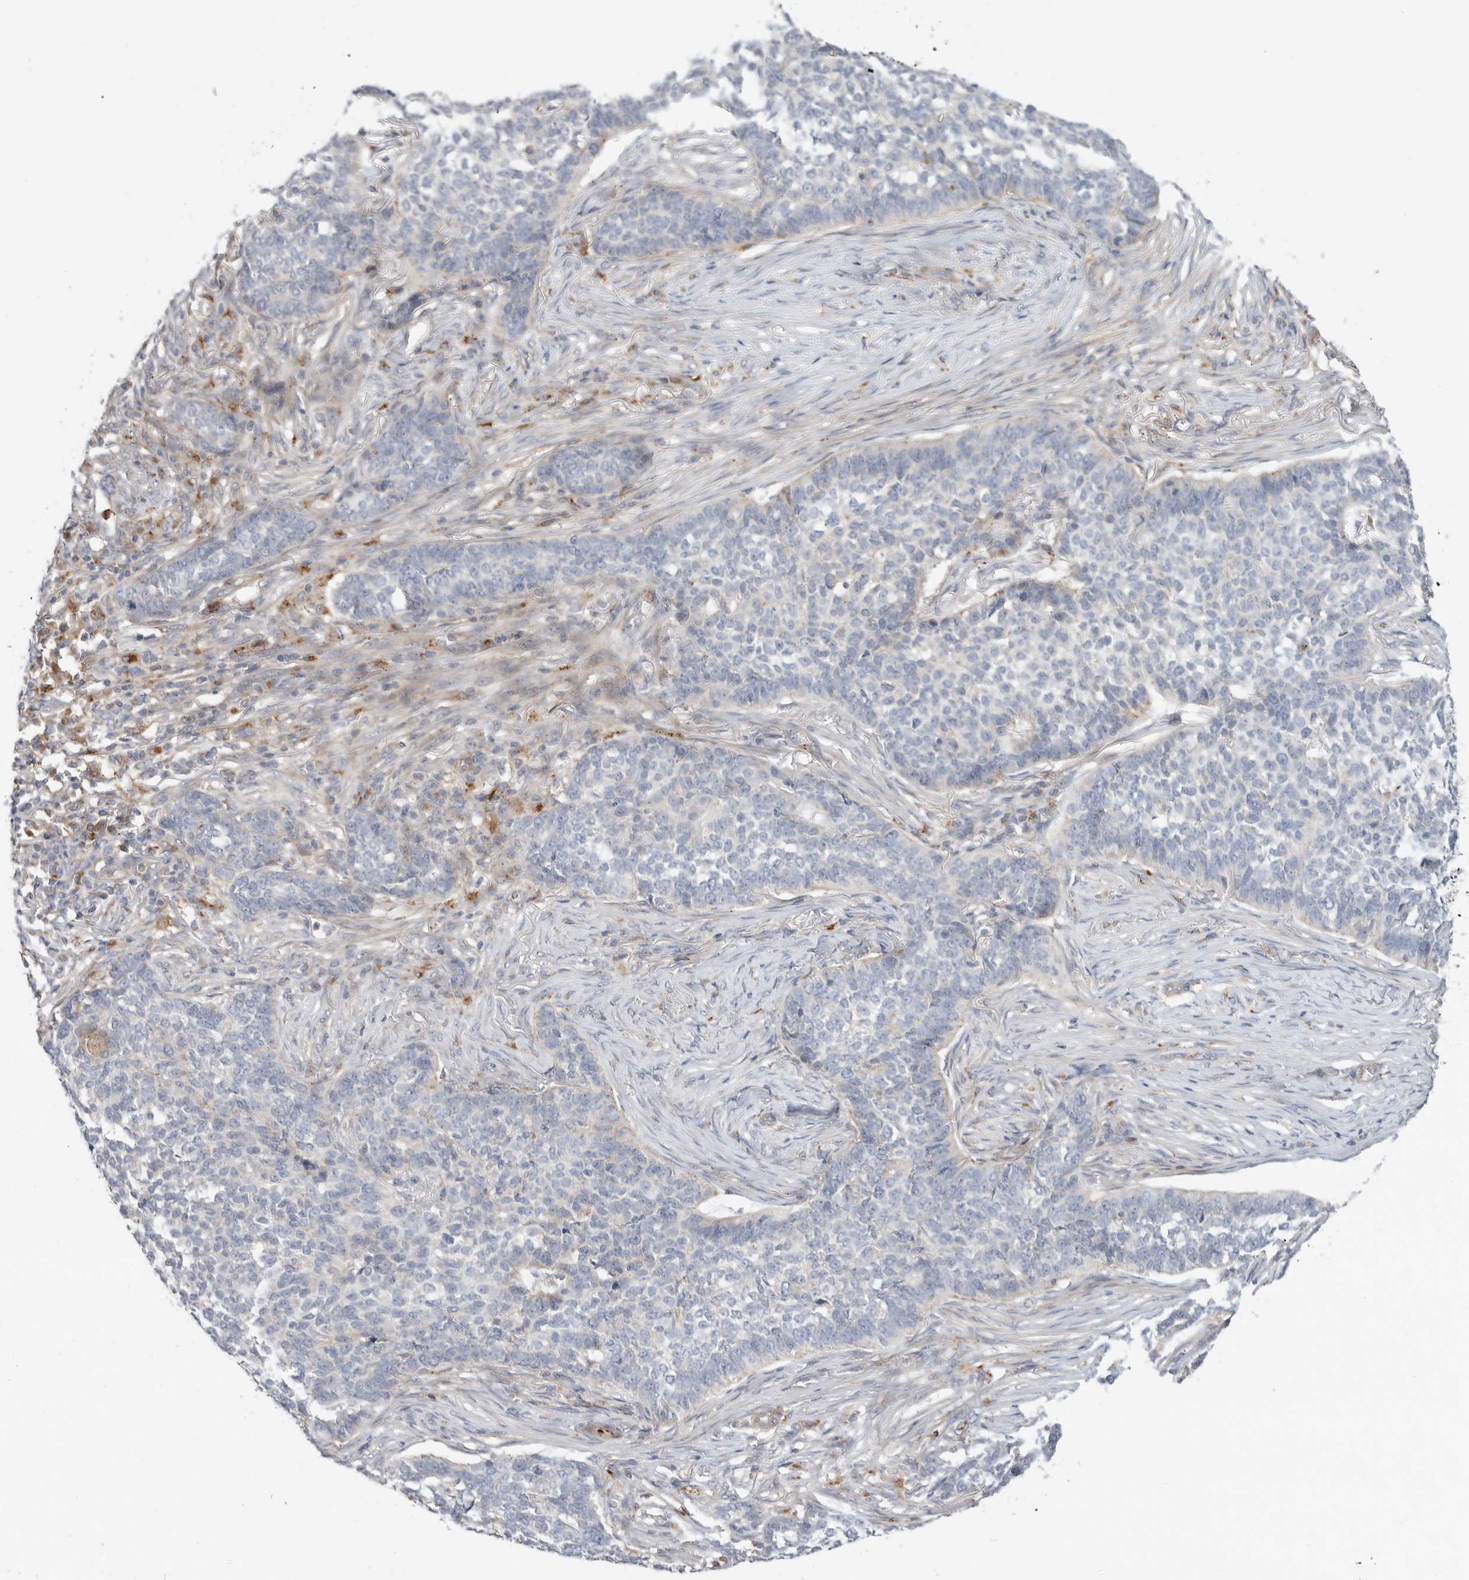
{"staining": {"intensity": "negative", "quantity": "none", "location": "none"}, "tissue": "skin cancer", "cell_type": "Tumor cells", "image_type": "cancer", "snomed": [{"axis": "morphology", "description": "Basal cell carcinoma"}, {"axis": "topography", "description": "Skin"}], "caption": "Immunohistochemical staining of human skin cancer shows no significant positivity in tumor cells.", "gene": "GNE", "patient": {"sex": "male", "age": 85}}